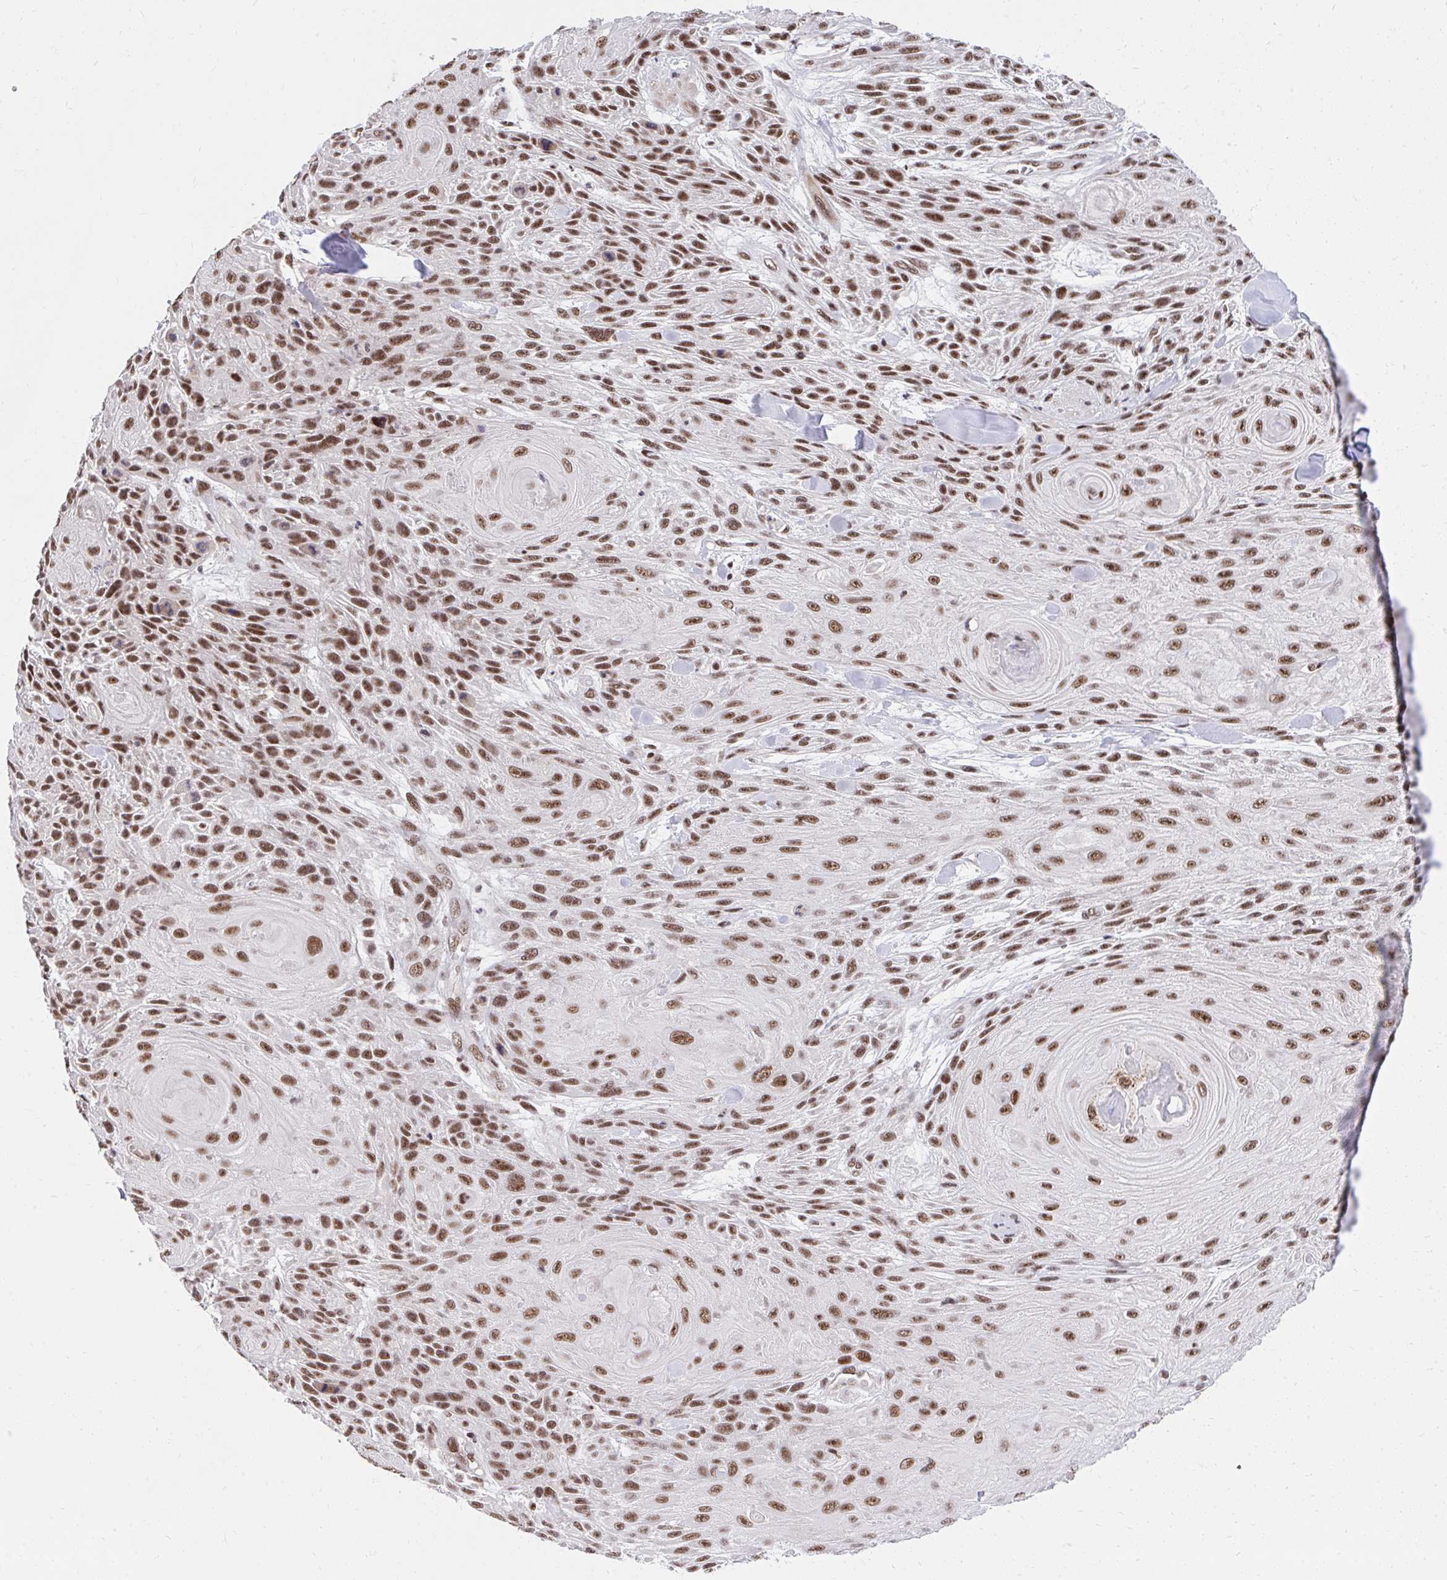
{"staining": {"intensity": "moderate", "quantity": ">75%", "location": "nuclear"}, "tissue": "skin cancer", "cell_type": "Tumor cells", "image_type": "cancer", "snomed": [{"axis": "morphology", "description": "Squamous cell carcinoma, NOS"}, {"axis": "topography", "description": "Skin"}], "caption": "Immunohistochemistry (DAB) staining of squamous cell carcinoma (skin) demonstrates moderate nuclear protein expression in about >75% of tumor cells.", "gene": "SYNE4", "patient": {"sex": "male", "age": 88}}